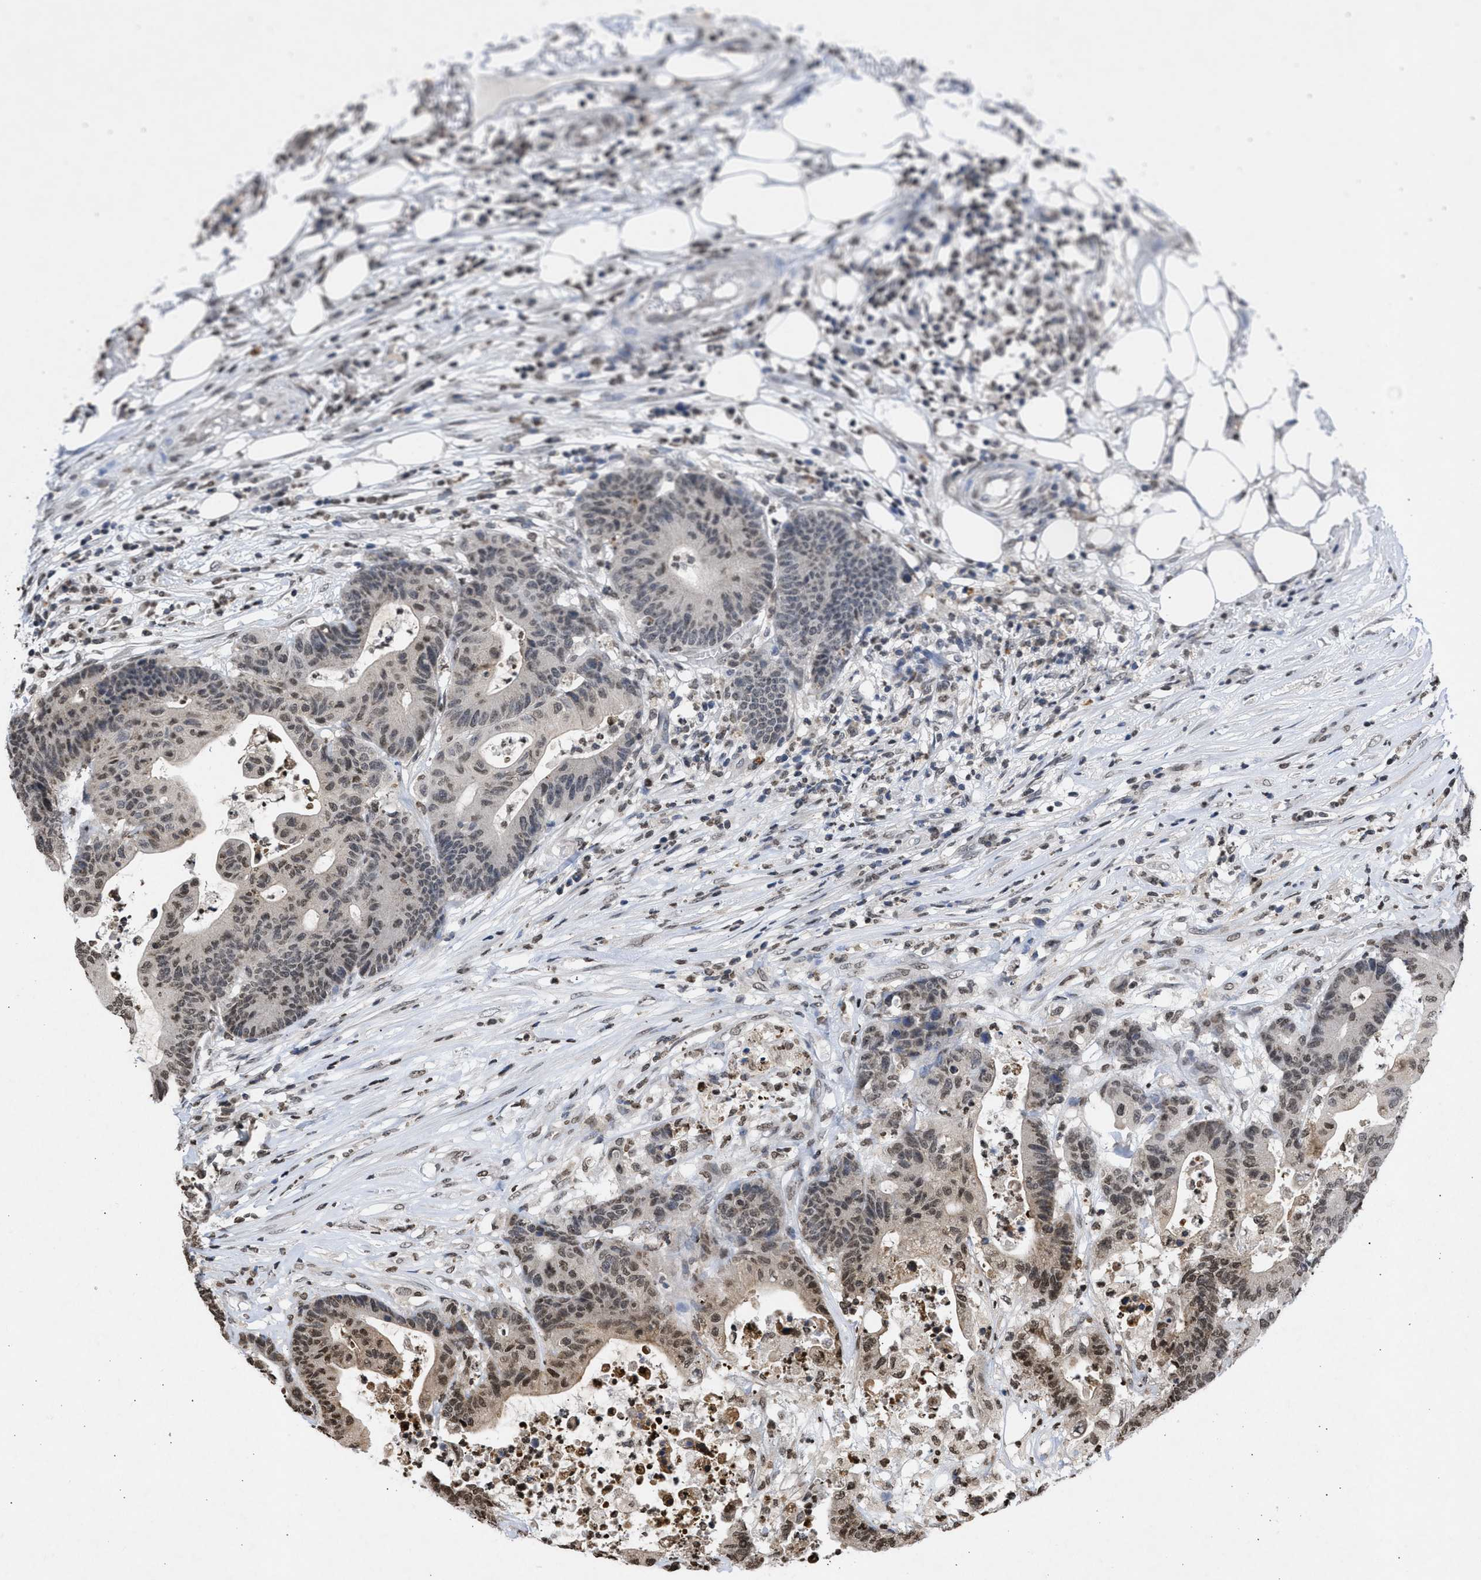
{"staining": {"intensity": "moderate", "quantity": "25%-75%", "location": "cytoplasmic/membranous,nuclear"}, "tissue": "colorectal cancer", "cell_type": "Tumor cells", "image_type": "cancer", "snomed": [{"axis": "morphology", "description": "Adenocarcinoma, NOS"}, {"axis": "topography", "description": "Colon"}], "caption": "Immunohistochemical staining of colorectal cancer shows medium levels of moderate cytoplasmic/membranous and nuclear protein positivity in approximately 25%-75% of tumor cells.", "gene": "NUP35", "patient": {"sex": "female", "age": 84}}